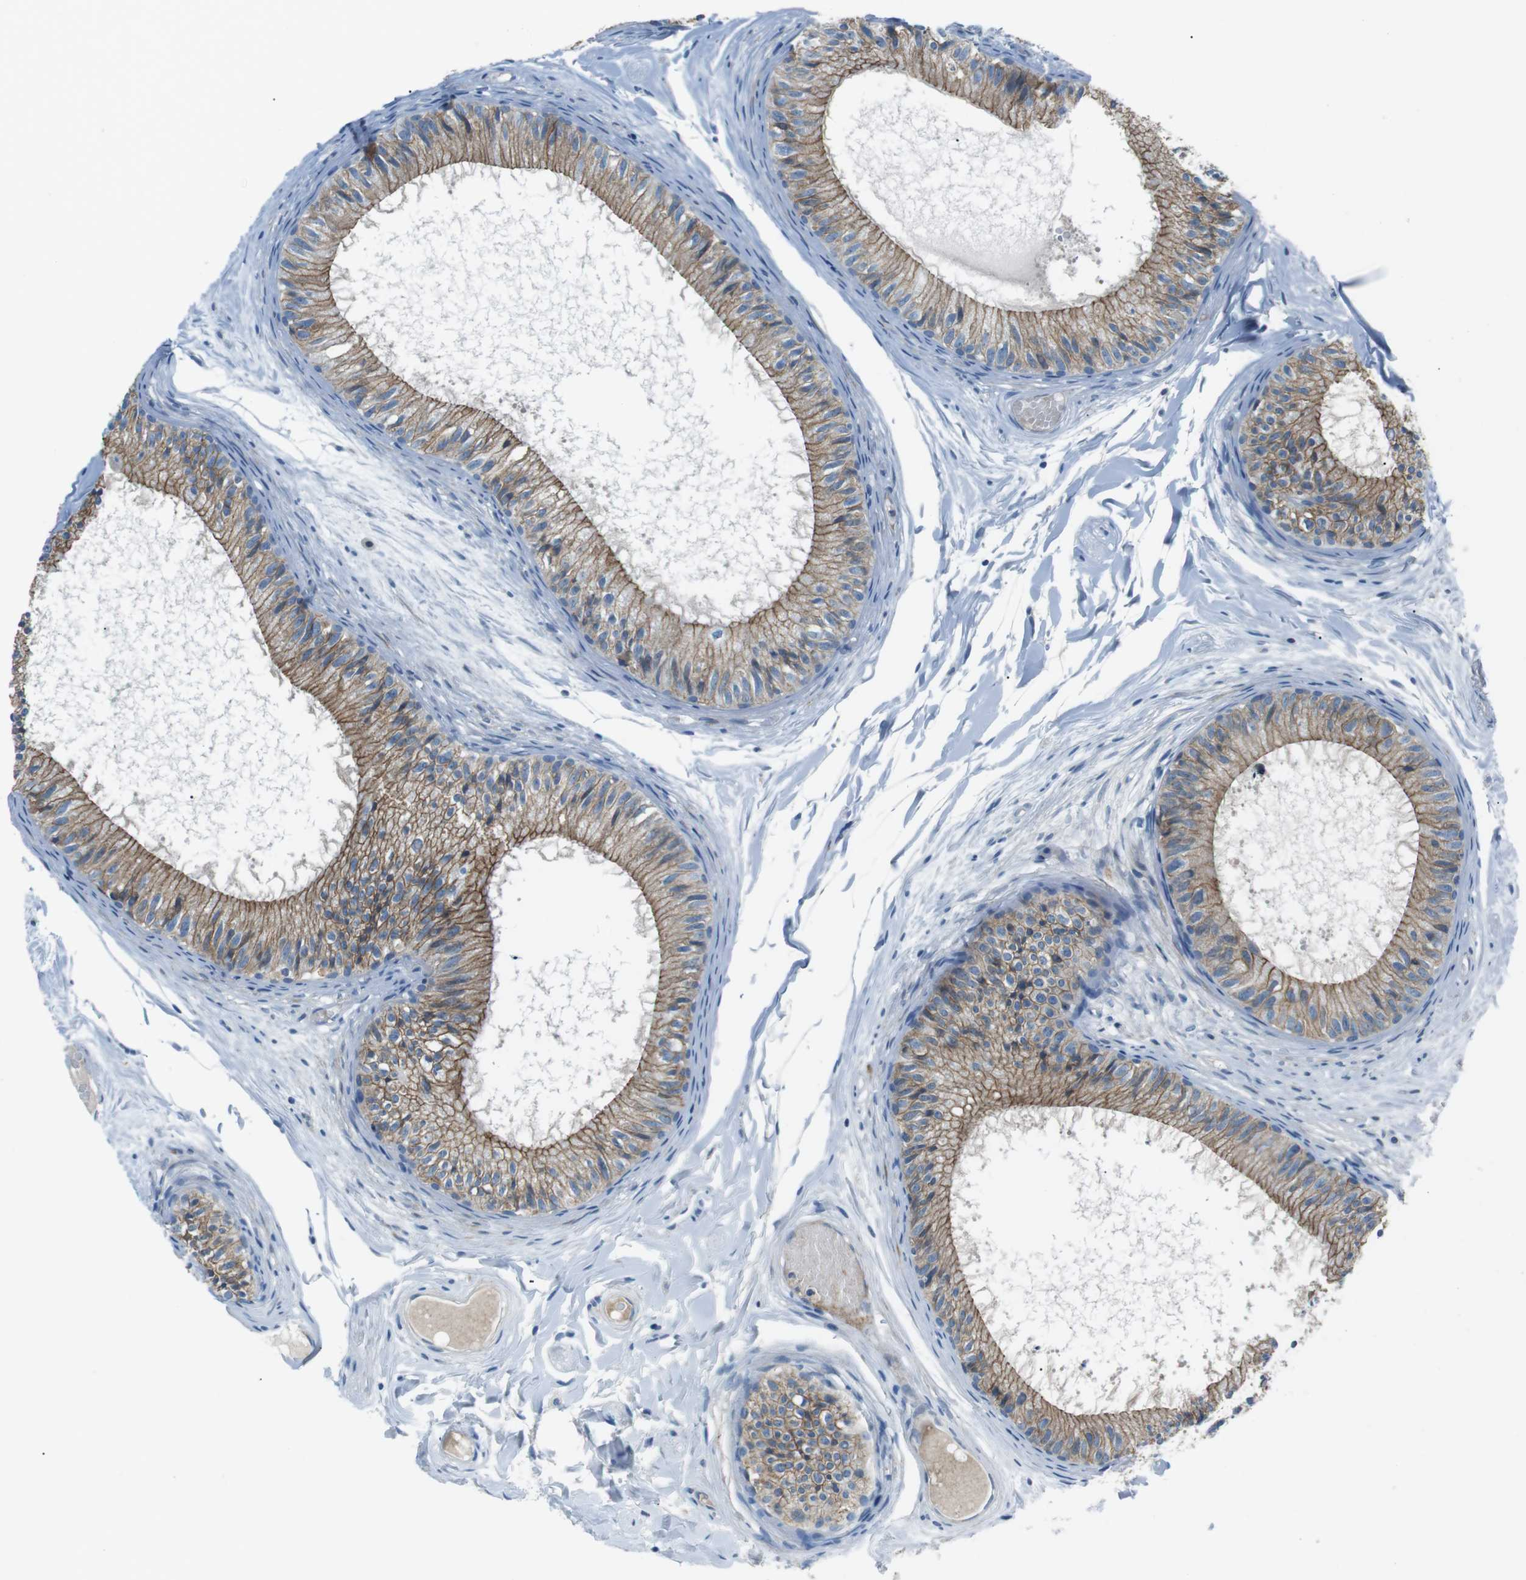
{"staining": {"intensity": "strong", "quantity": ">75%", "location": "cytoplasmic/membranous"}, "tissue": "epididymis", "cell_type": "Glandular cells", "image_type": "normal", "snomed": [{"axis": "morphology", "description": "Normal tissue, NOS"}, {"axis": "topography", "description": "Epididymis"}], "caption": "Immunohistochemistry (DAB) staining of benign human epididymis exhibits strong cytoplasmic/membranous protein staining in about >75% of glandular cells. (DAB IHC with brightfield microscopy, high magnification).", "gene": "ARVCF", "patient": {"sex": "male", "age": 46}}